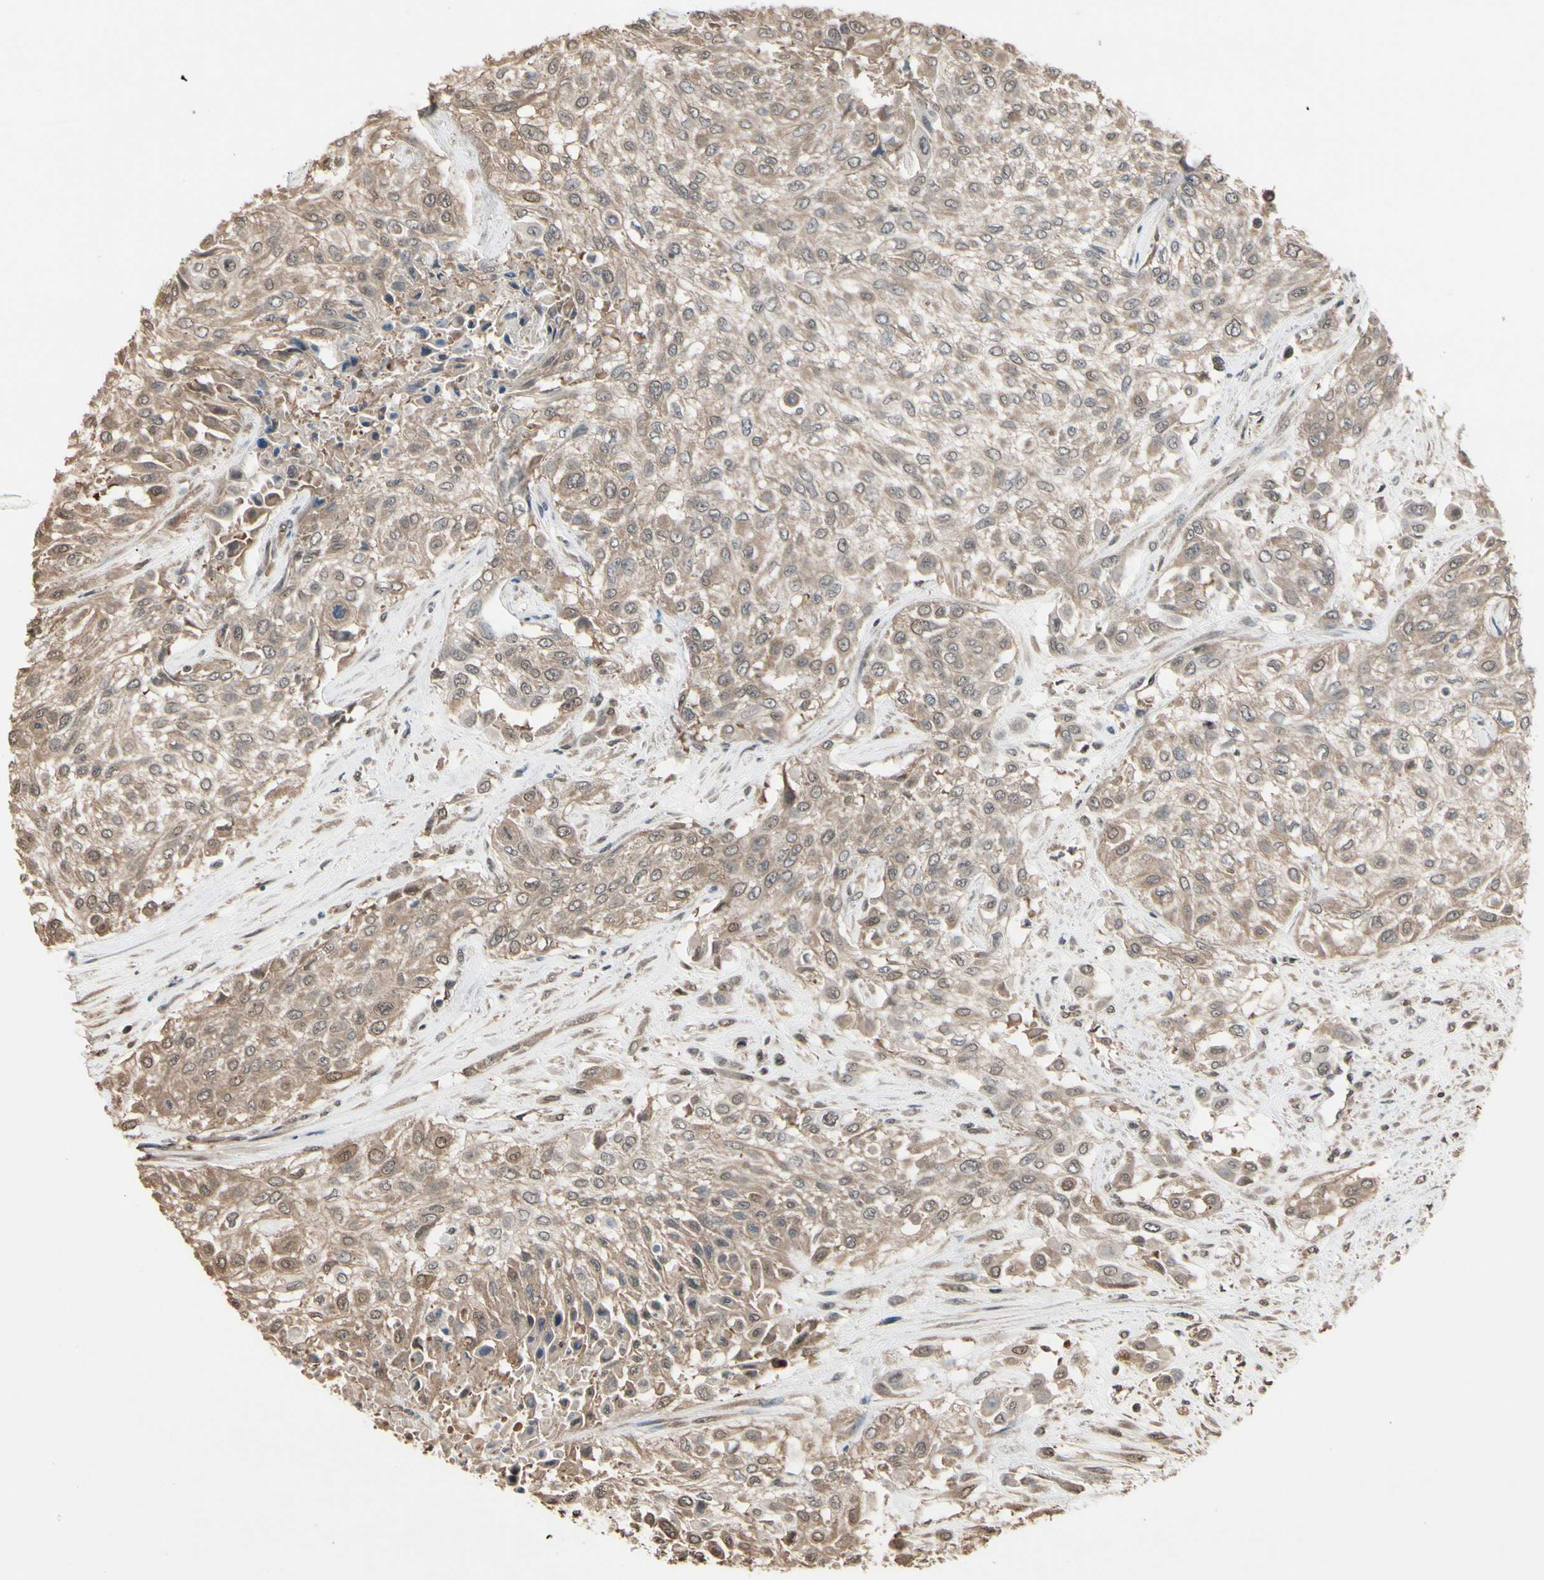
{"staining": {"intensity": "moderate", "quantity": ">75%", "location": "cytoplasmic/membranous"}, "tissue": "urothelial cancer", "cell_type": "Tumor cells", "image_type": "cancer", "snomed": [{"axis": "morphology", "description": "Urothelial carcinoma, High grade"}, {"axis": "topography", "description": "Urinary bladder"}], "caption": "Protein staining of urothelial carcinoma (high-grade) tissue reveals moderate cytoplasmic/membranous expression in approximately >75% of tumor cells.", "gene": "PNPLA7", "patient": {"sex": "male", "age": 57}}